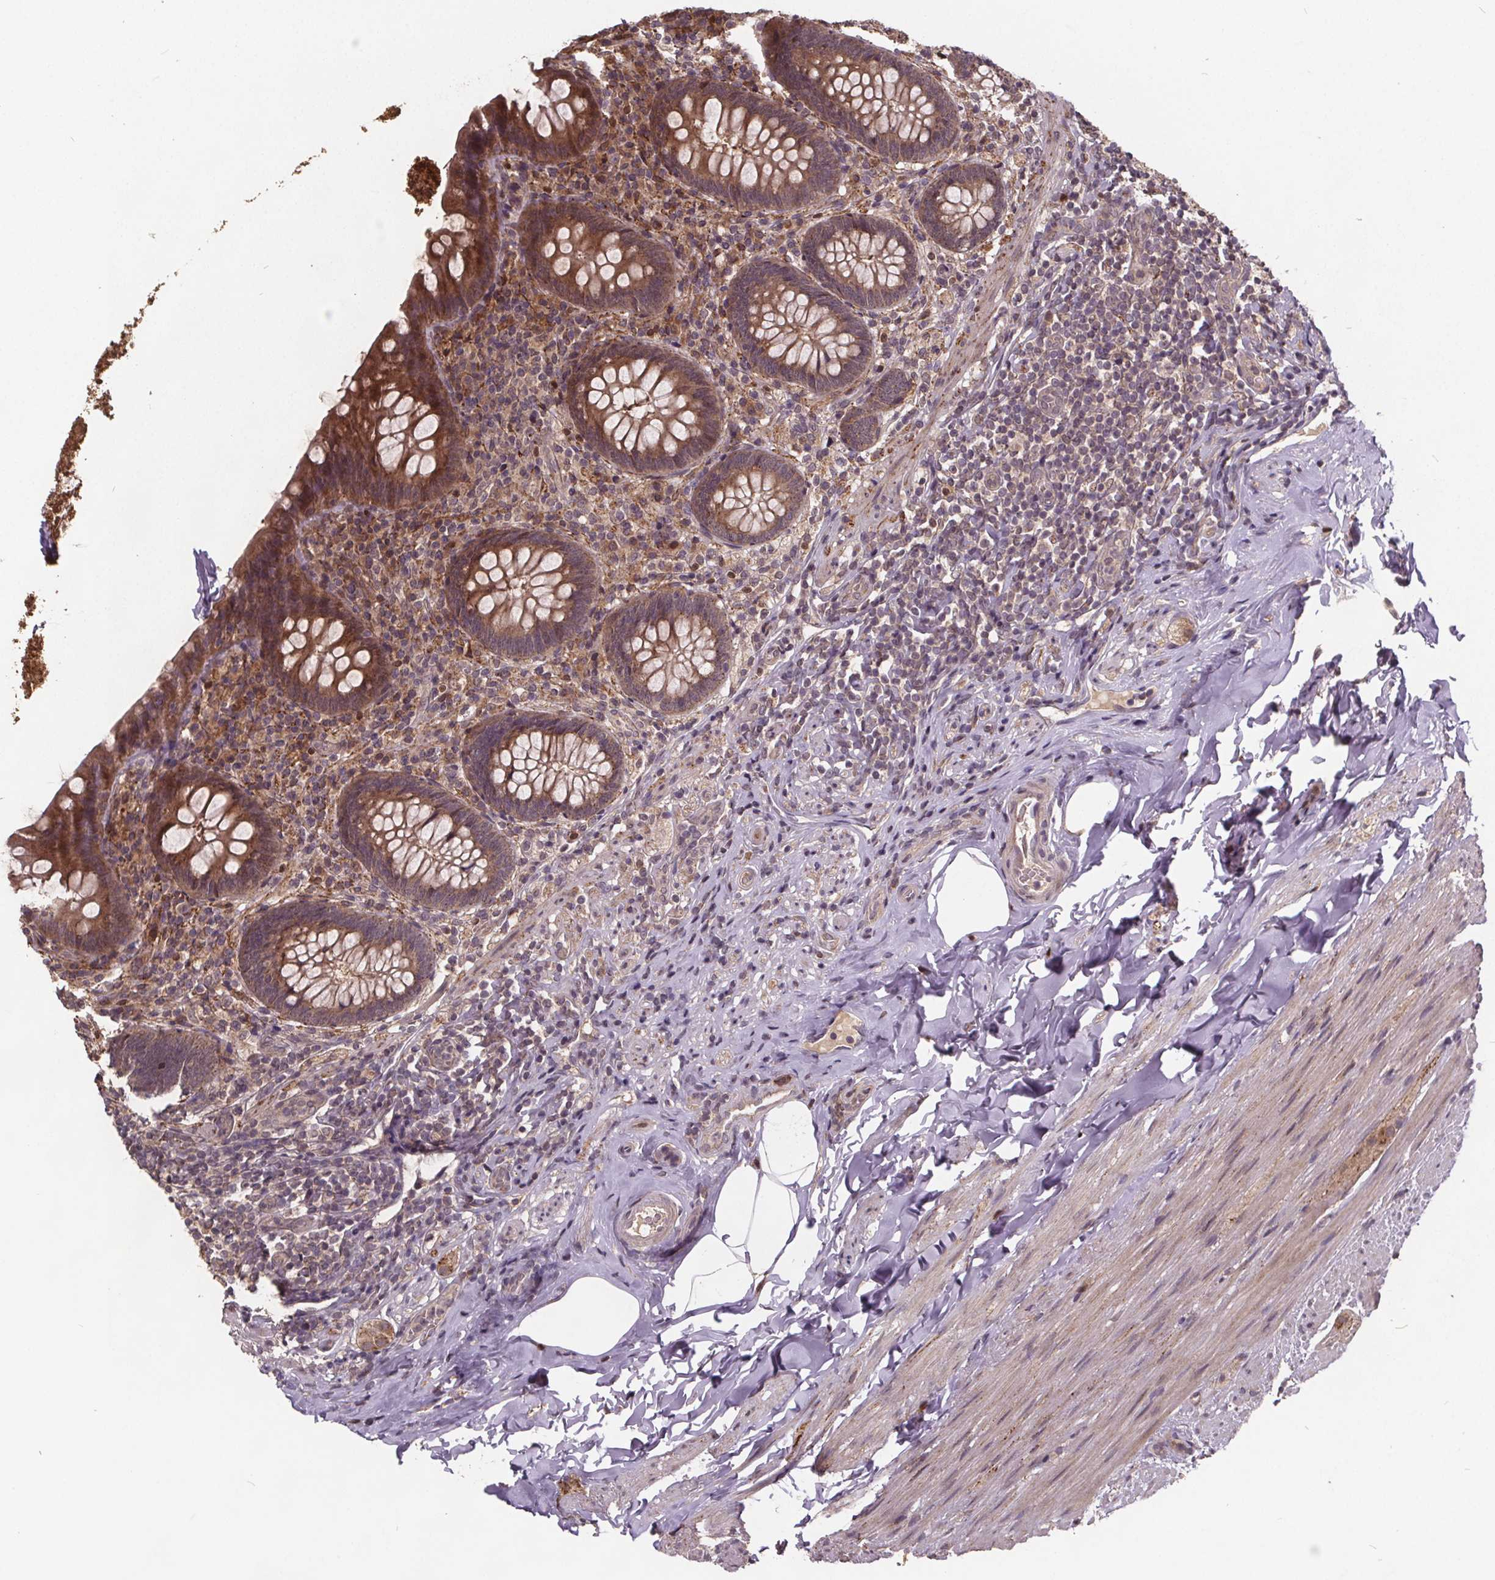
{"staining": {"intensity": "moderate", "quantity": ">75%", "location": "cytoplasmic/membranous"}, "tissue": "appendix", "cell_type": "Glandular cells", "image_type": "normal", "snomed": [{"axis": "morphology", "description": "Normal tissue, NOS"}, {"axis": "topography", "description": "Appendix"}], "caption": "Appendix stained for a protein exhibits moderate cytoplasmic/membranous positivity in glandular cells. The protein is stained brown, and the nuclei are stained in blue (DAB IHC with brightfield microscopy, high magnification).", "gene": "USP9X", "patient": {"sex": "male", "age": 47}}